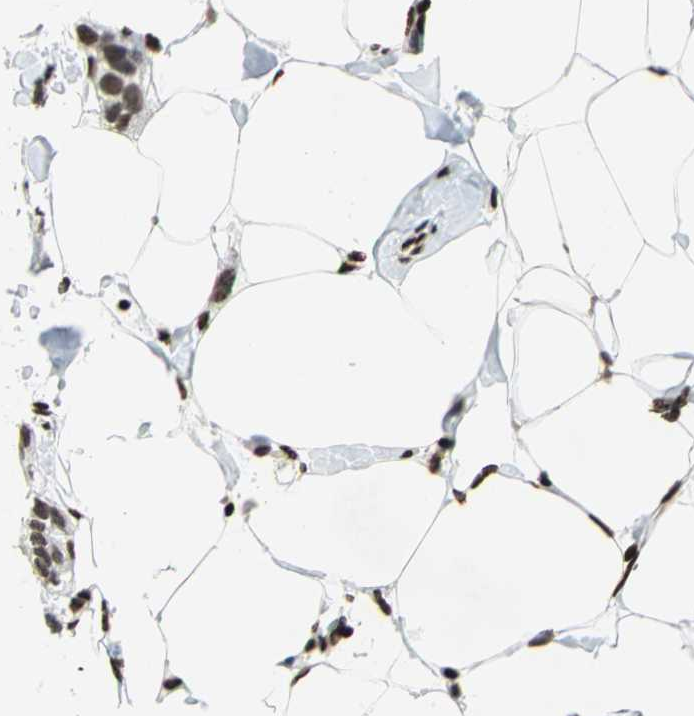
{"staining": {"intensity": "strong", "quantity": ">75%", "location": "nuclear"}, "tissue": "breast cancer", "cell_type": "Tumor cells", "image_type": "cancer", "snomed": [{"axis": "morphology", "description": "Normal tissue, NOS"}, {"axis": "morphology", "description": "Duct carcinoma"}, {"axis": "topography", "description": "Breast"}], "caption": "Breast cancer stained for a protein (brown) reveals strong nuclear positive positivity in approximately >75% of tumor cells.", "gene": "HMGB1", "patient": {"sex": "female", "age": 50}}